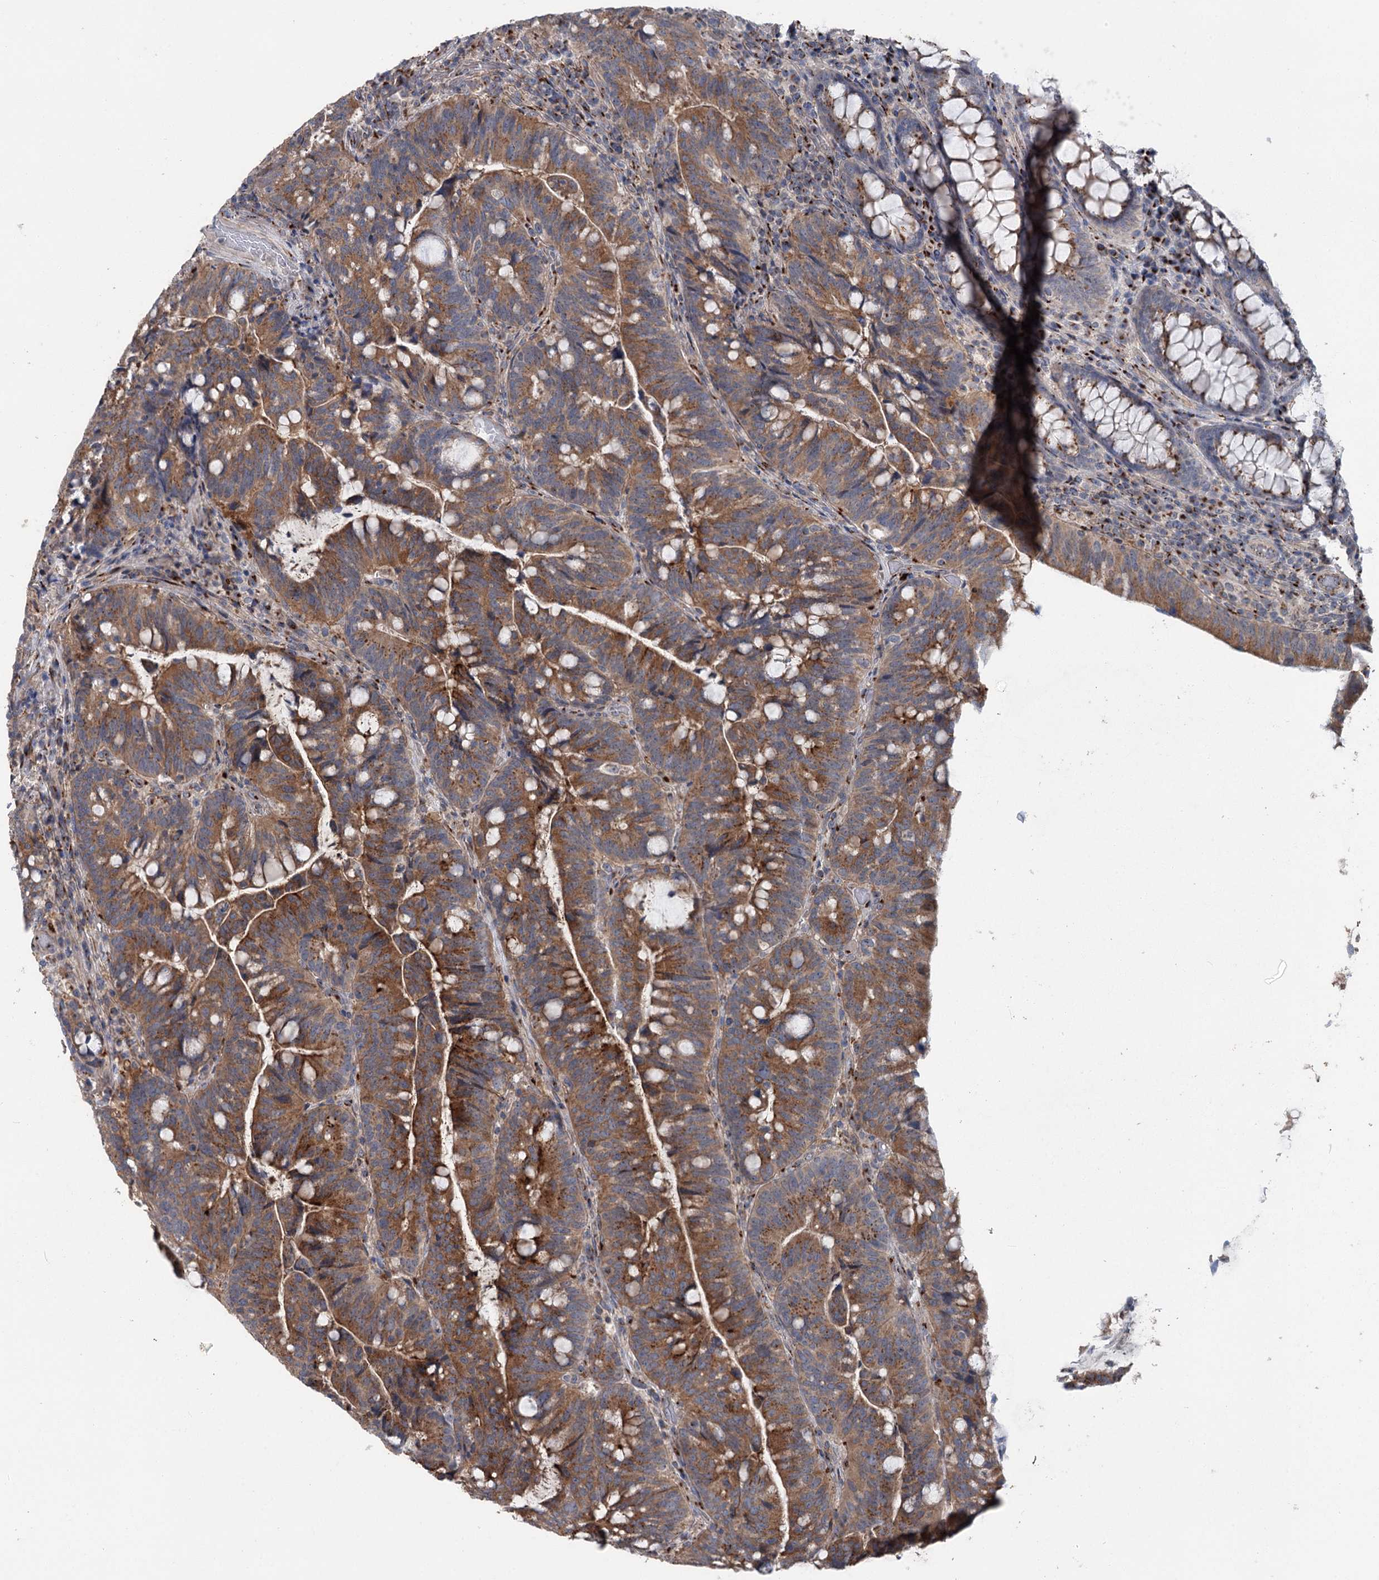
{"staining": {"intensity": "moderate", "quantity": ">75%", "location": "cytoplasmic/membranous"}, "tissue": "colorectal cancer", "cell_type": "Tumor cells", "image_type": "cancer", "snomed": [{"axis": "morphology", "description": "Normal tissue, NOS"}, {"axis": "morphology", "description": "Adenocarcinoma, NOS"}, {"axis": "topography", "description": "Colon"}], "caption": "Tumor cells exhibit moderate cytoplasmic/membranous staining in about >75% of cells in colorectal adenocarcinoma.", "gene": "ITIH5", "patient": {"sex": "female", "age": 66}}